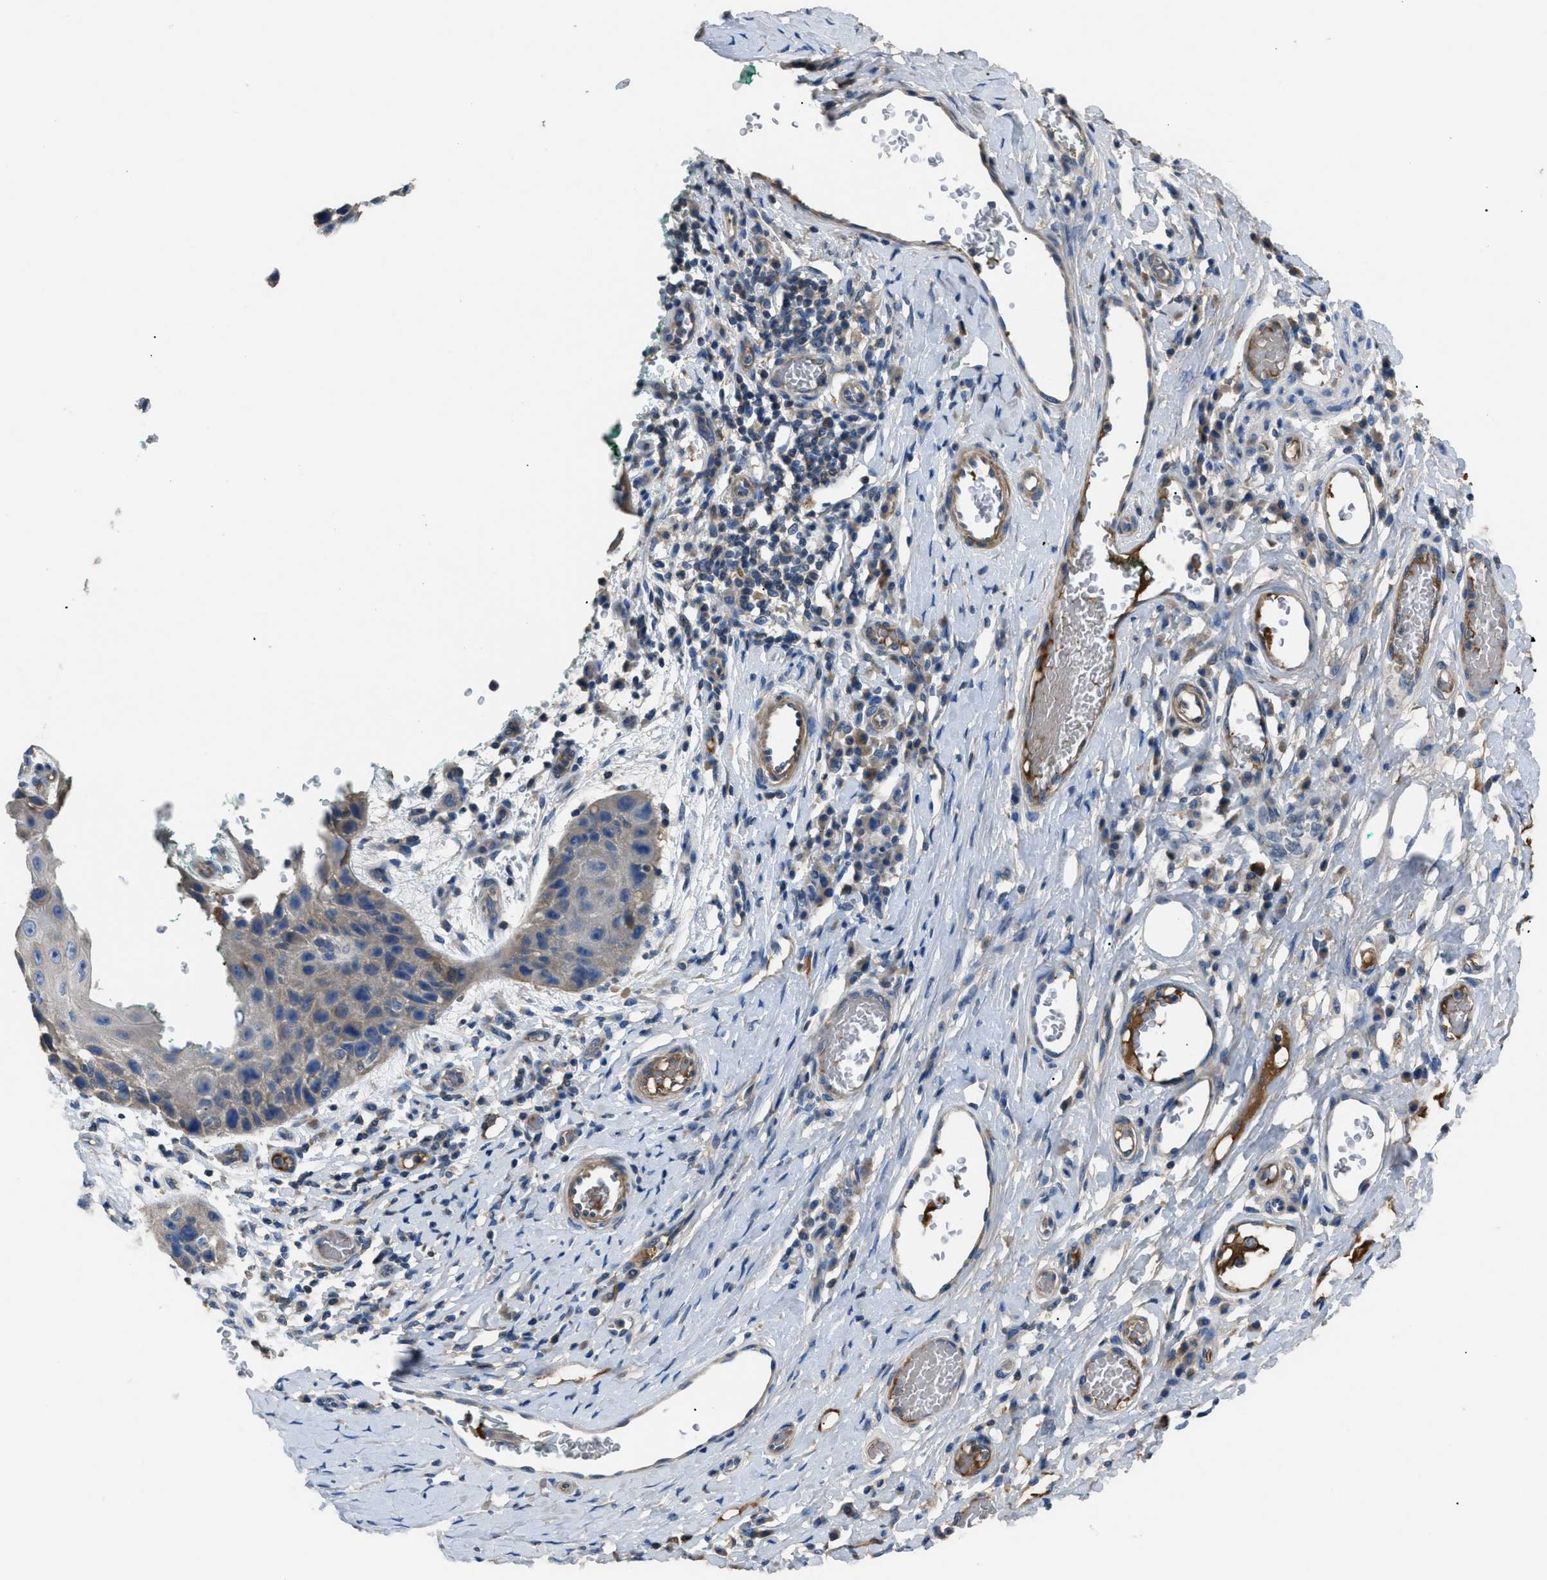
{"staining": {"intensity": "weak", "quantity": "<25%", "location": "cytoplasmic/membranous"}, "tissue": "skin", "cell_type": "Epidermal cells", "image_type": "normal", "snomed": [{"axis": "morphology", "description": "Normal tissue, NOS"}, {"axis": "topography", "description": "Vulva"}], "caption": "A photomicrograph of human skin is negative for staining in epidermal cells. (IHC, brightfield microscopy, high magnification).", "gene": "SGCZ", "patient": {"sex": "female", "age": 73}}